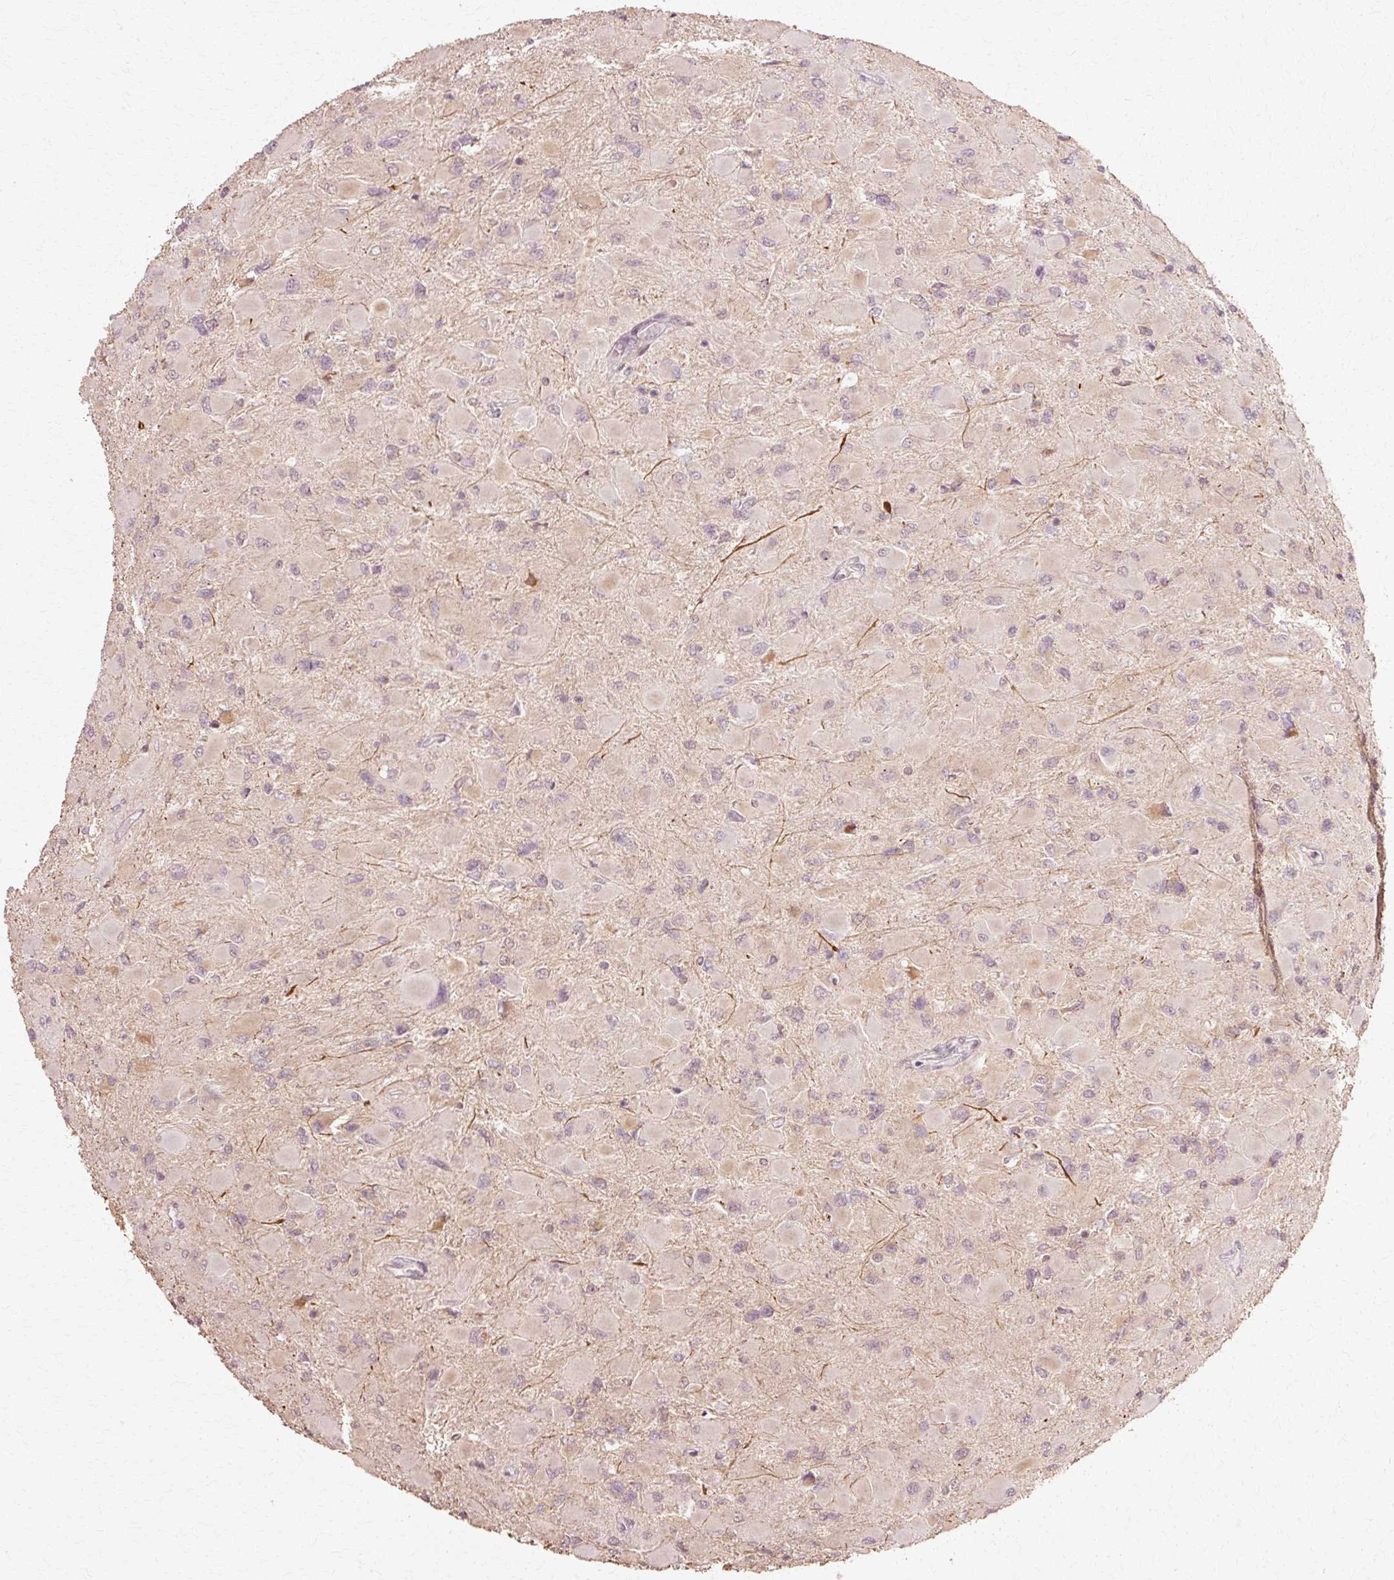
{"staining": {"intensity": "negative", "quantity": "none", "location": "none"}, "tissue": "glioma", "cell_type": "Tumor cells", "image_type": "cancer", "snomed": [{"axis": "morphology", "description": "Glioma, malignant, High grade"}, {"axis": "topography", "description": "Cerebral cortex"}], "caption": "The immunohistochemistry micrograph has no significant staining in tumor cells of glioma tissue.", "gene": "RGPD5", "patient": {"sex": "female", "age": 36}}